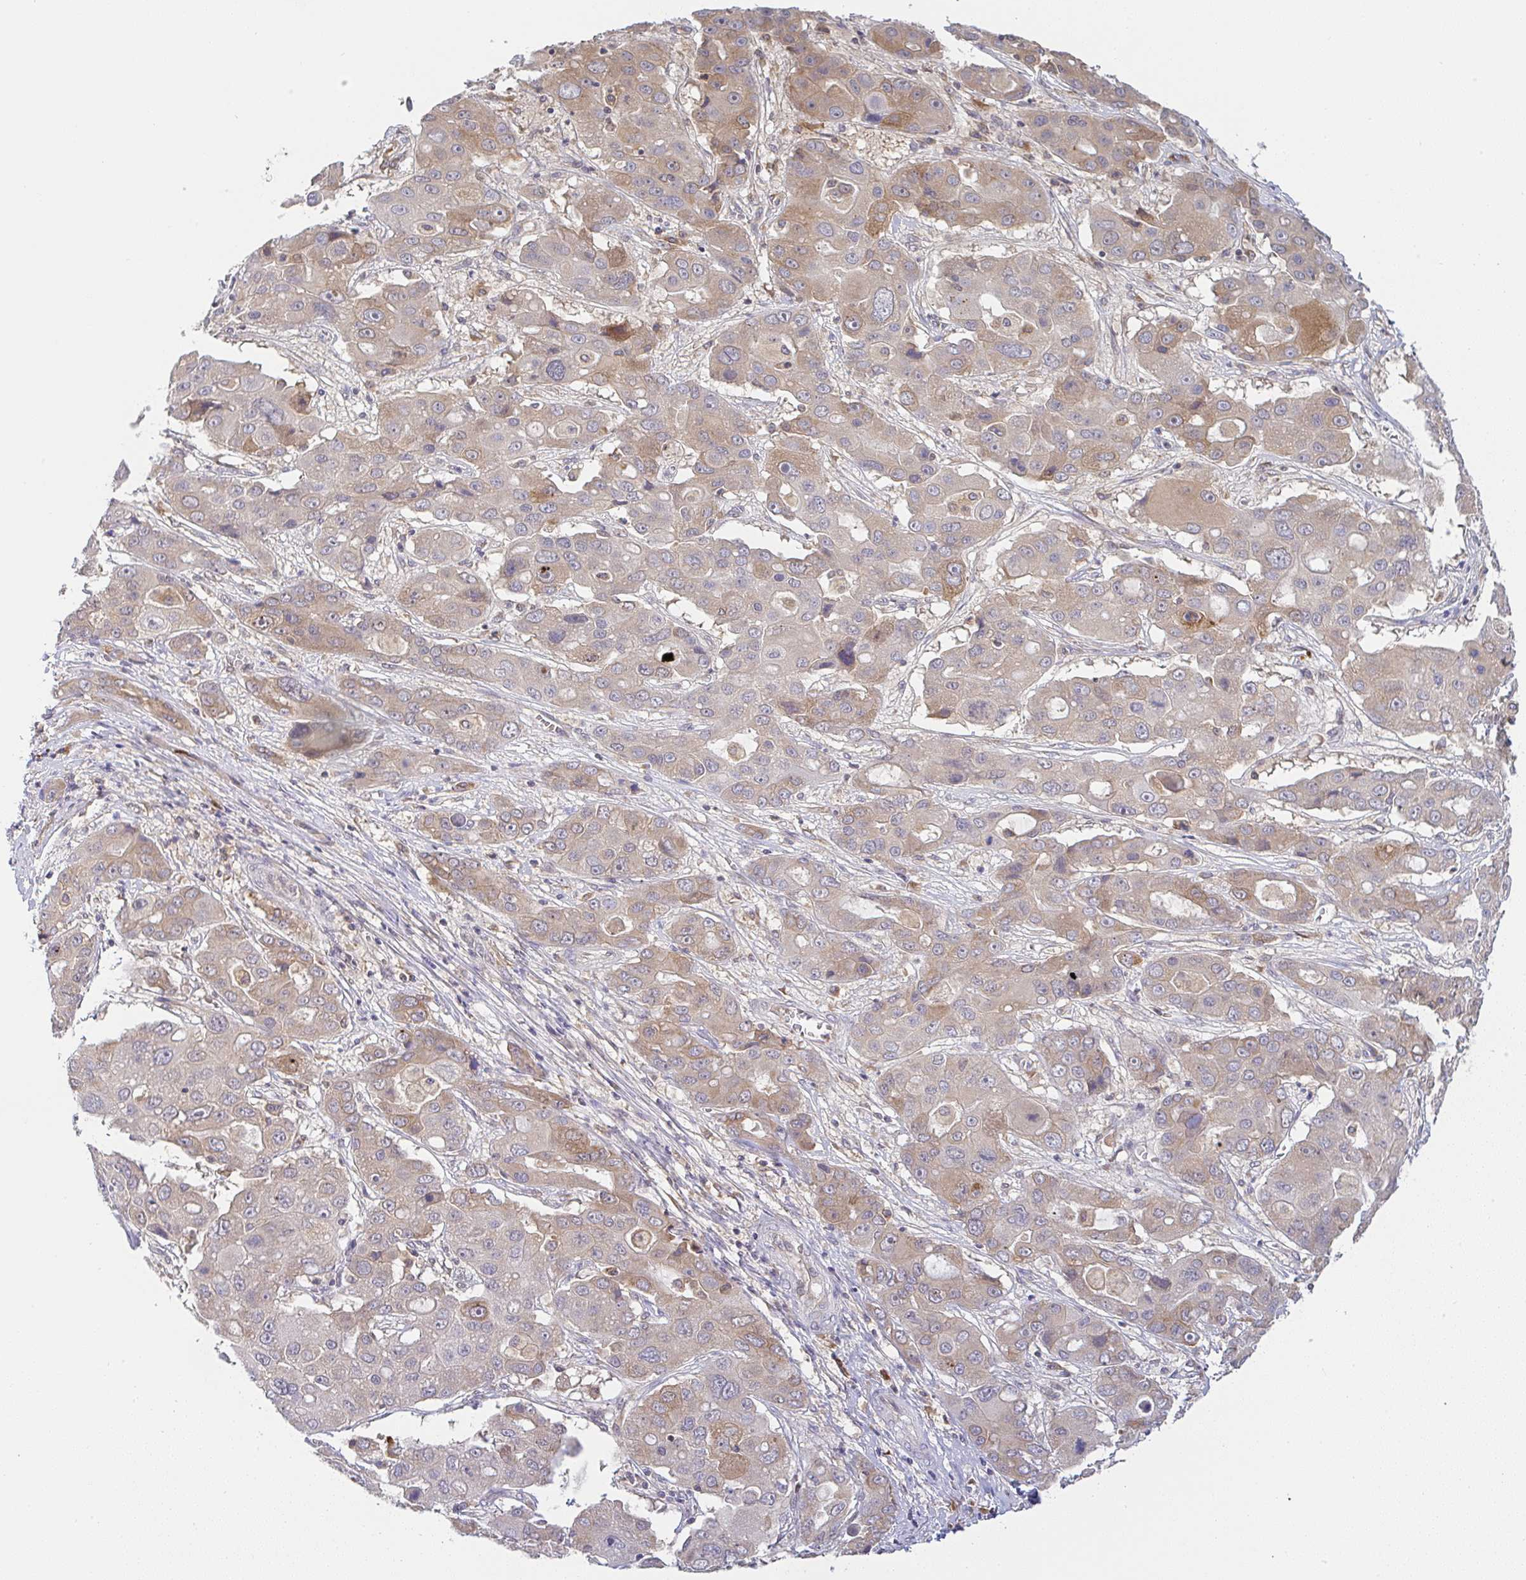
{"staining": {"intensity": "moderate", "quantity": "25%-75%", "location": "cytoplasmic/membranous"}, "tissue": "liver cancer", "cell_type": "Tumor cells", "image_type": "cancer", "snomed": [{"axis": "morphology", "description": "Cholangiocarcinoma"}, {"axis": "topography", "description": "Liver"}], "caption": "The histopathology image demonstrates immunohistochemical staining of cholangiocarcinoma (liver). There is moderate cytoplasmic/membranous positivity is present in about 25%-75% of tumor cells.", "gene": "DERL2", "patient": {"sex": "male", "age": 67}}